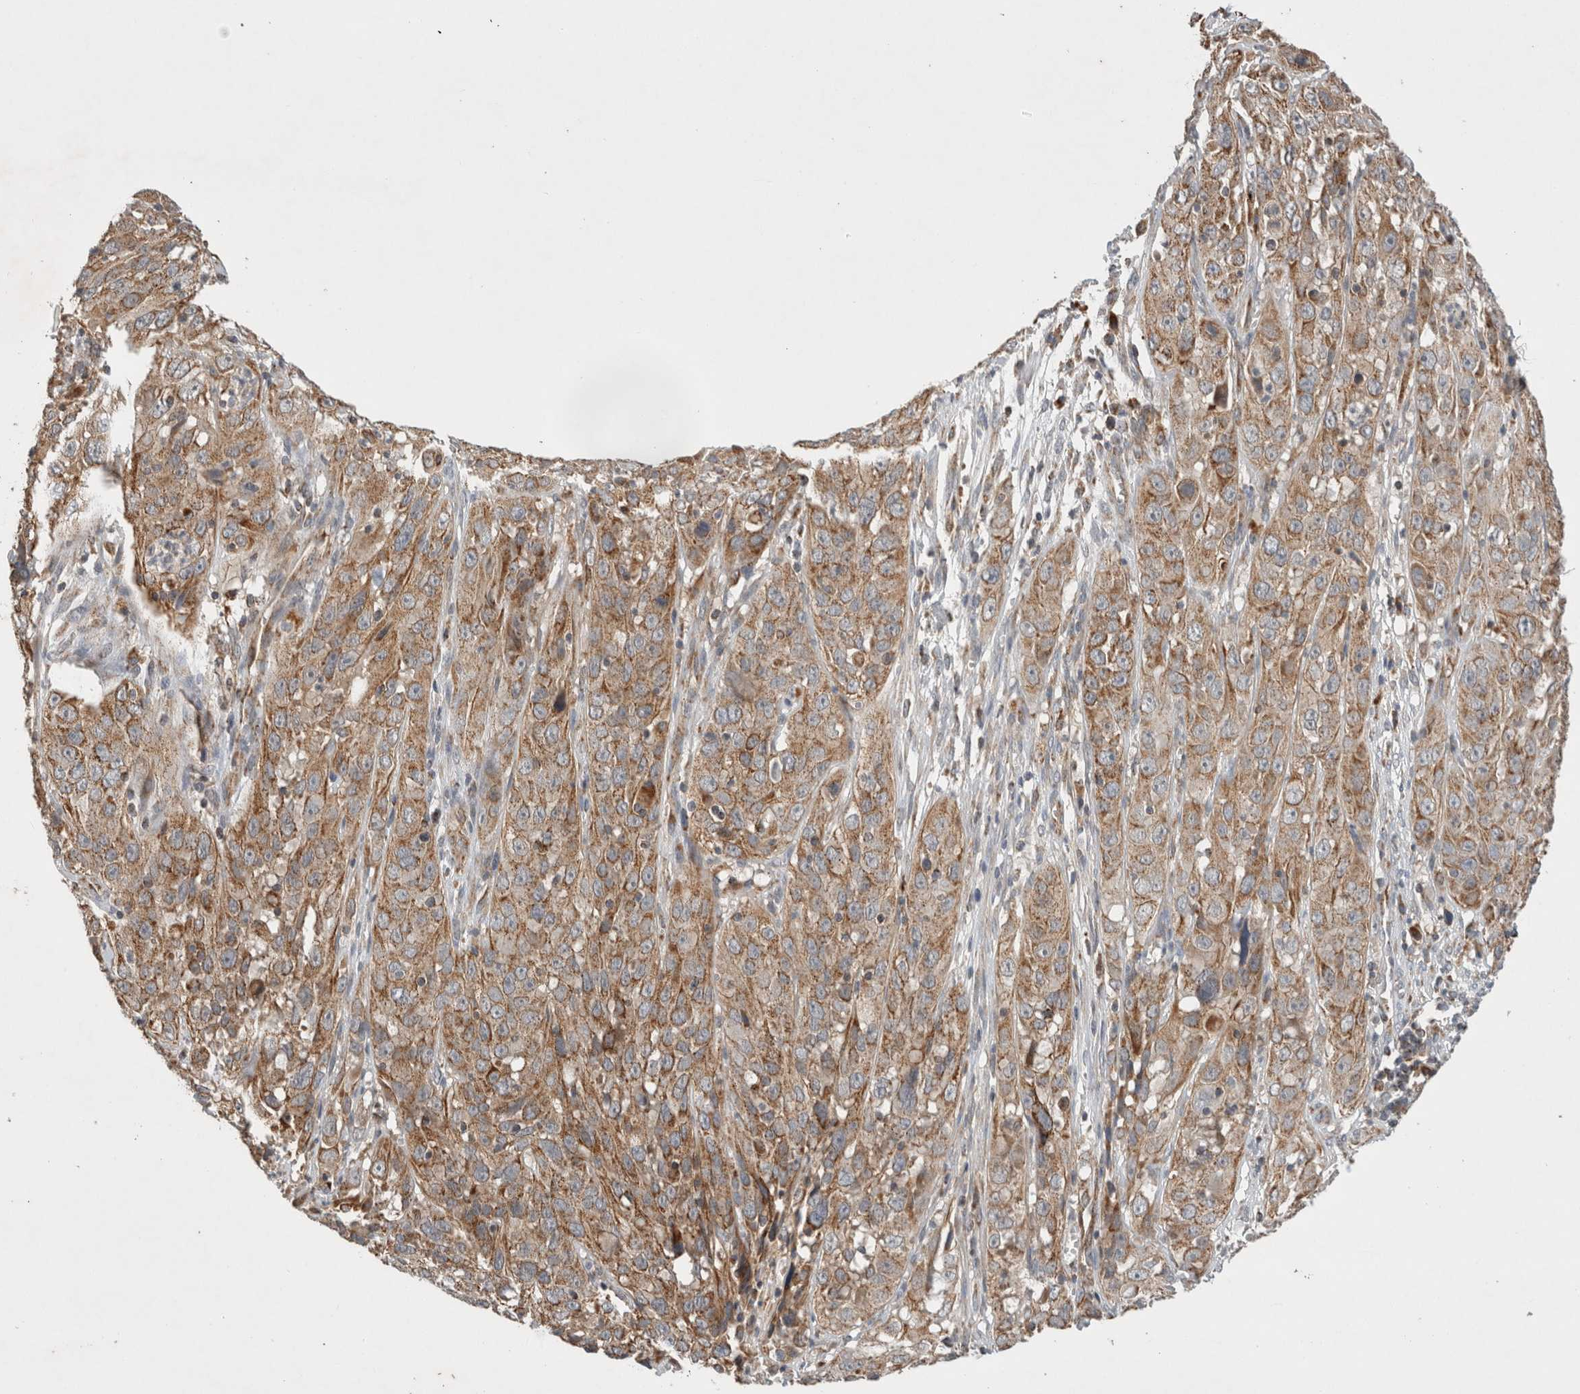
{"staining": {"intensity": "moderate", "quantity": ">75%", "location": "cytoplasmic/membranous"}, "tissue": "cervical cancer", "cell_type": "Tumor cells", "image_type": "cancer", "snomed": [{"axis": "morphology", "description": "Squamous cell carcinoma, NOS"}, {"axis": "topography", "description": "Cervix"}], "caption": "A brown stain shows moderate cytoplasmic/membranous staining of a protein in cervical squamous cell carcinoma tumor cells.", "gene": "AMPD1", "patient": {"sex": "female", "age": 32}}